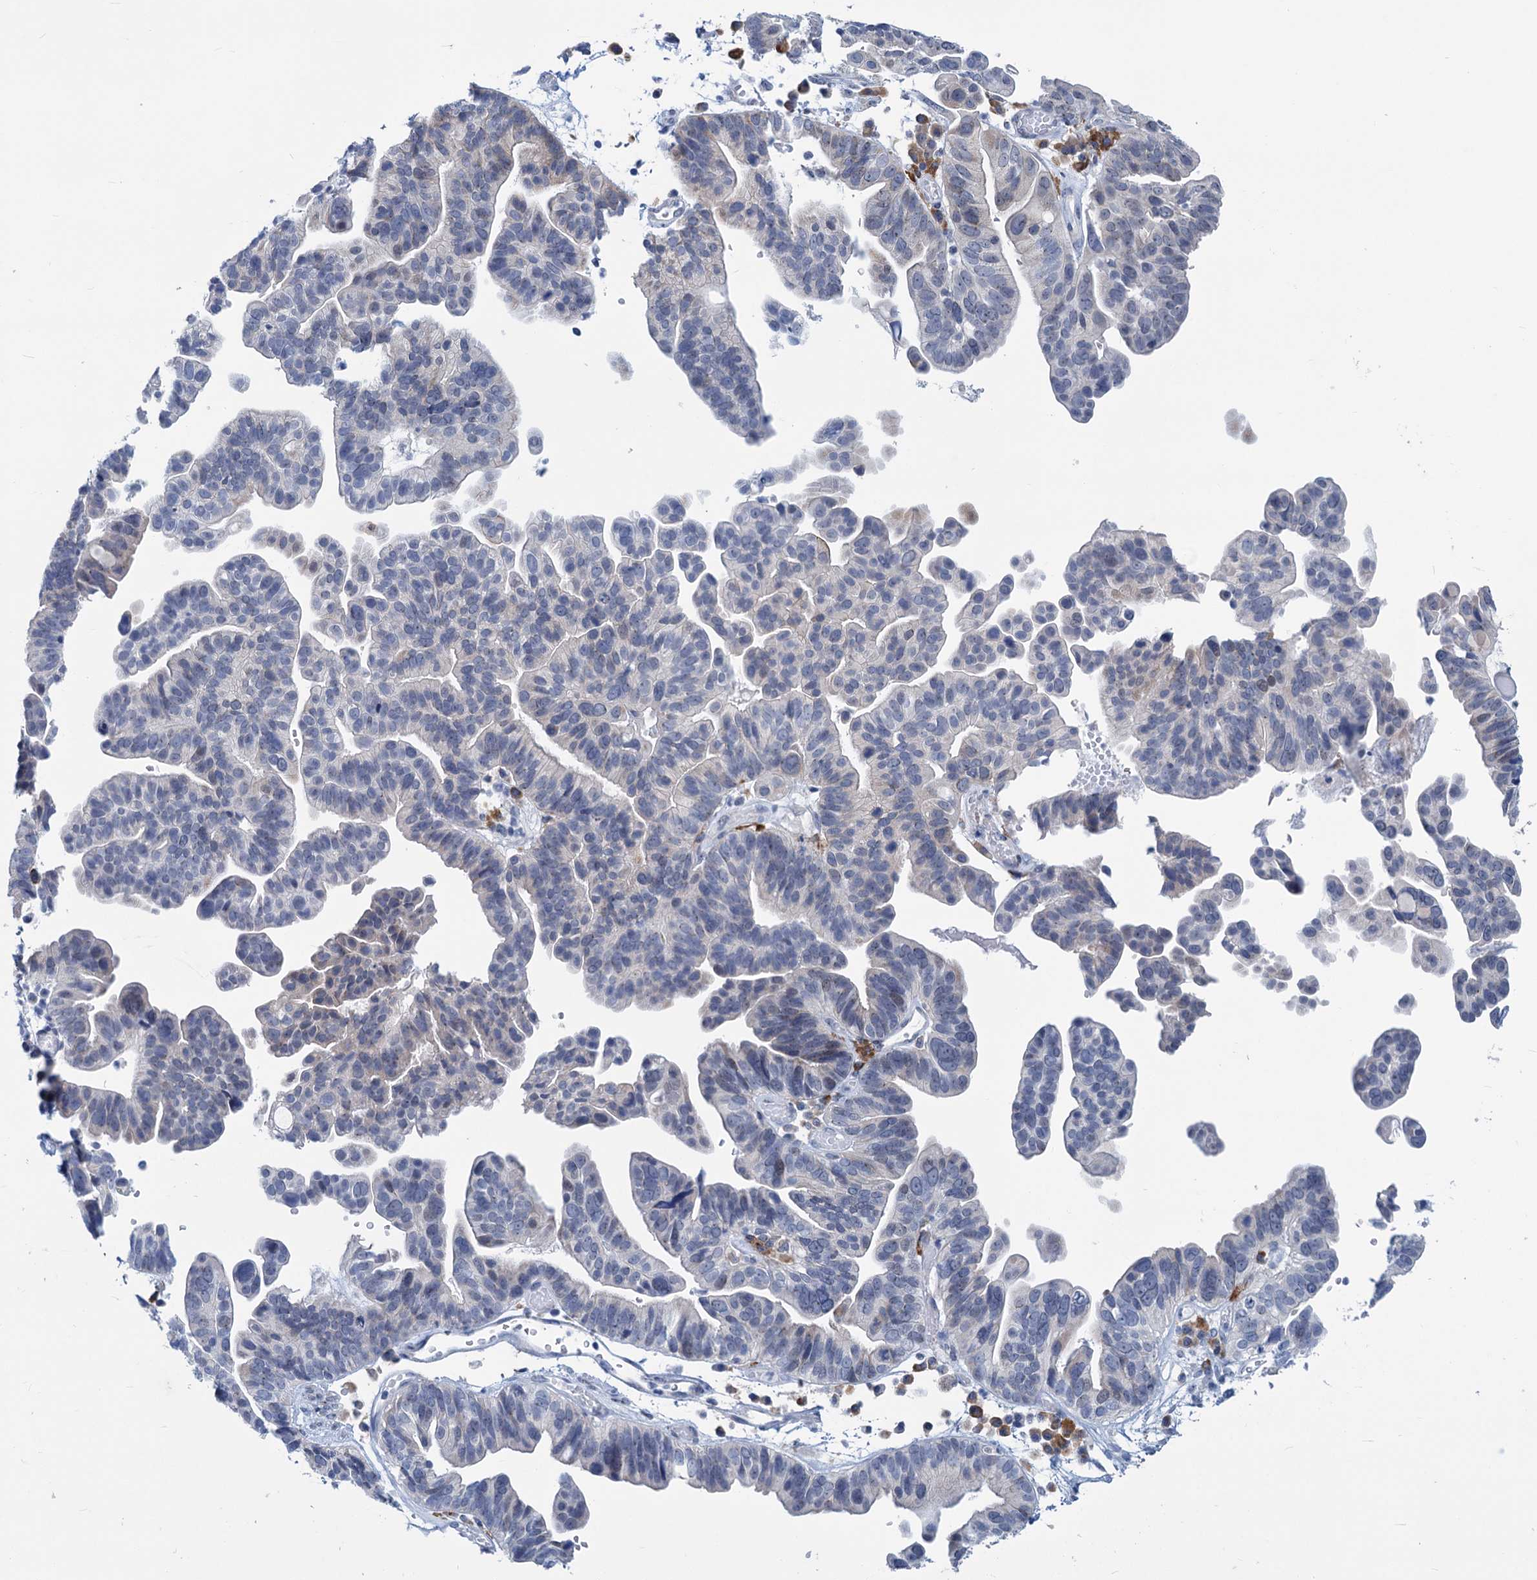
{"staining": {"intensity": "negative", "quantity": "none", "location": "none"}, "tissue": "ovarian cancer", "cell_type": "Tumor cells", "image_type": "cancer", "snomed": [{"axis": "morphology", "description": "Cystadenocarcinoma, serous, NOS"}, {"axis": "topography", "description": "Ovary"}], "caption": "The immunohistochemistry micrograph has no significant expression in tumor cells of ovarian serous cystadenocarcinoma tissue.", "gene": "NEU3", "patient": {"sex": "female", "age": 56}}